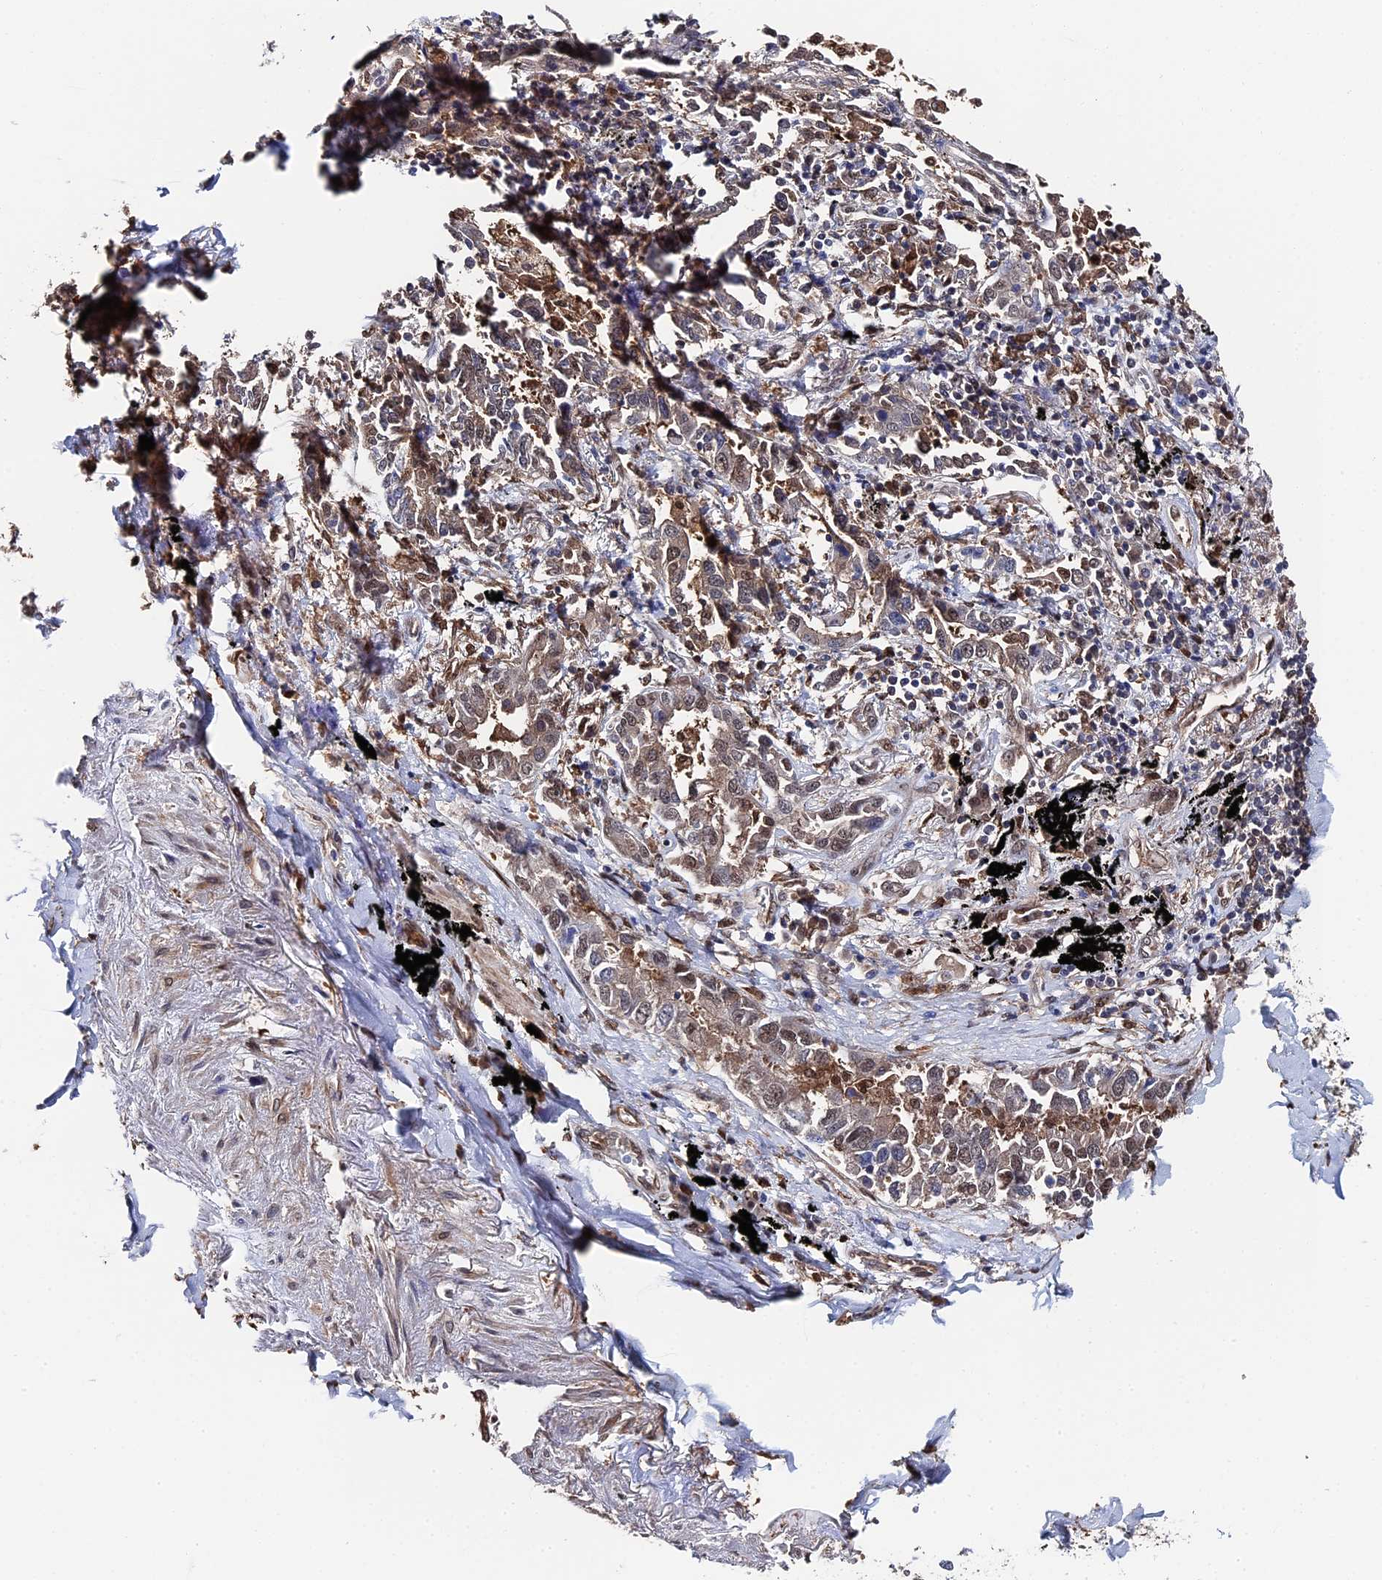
{"staining": {"intensity": "moderate", "quantity": "25%-75%", "location": "cytoplasmic/membranous,nuclear"}, "tissue": "lung cancer", "cell_type": "Tumor cells", "image_type": "cancer", "snomed": [{"axis": "morphology", "description": "Adenocarcinoma, NOS"}, {"axis": "topography", "description": "Lung"}], "caption": "Immunohistochemical staining of adenocarcinoma (lung) exhibits medium levels of moderate cytoplasmic/membranous and nuclear staining in about 25%-75% of tumor cells.", "gene": "RNH1", "patient": {"sex": "male", "age": 67}}